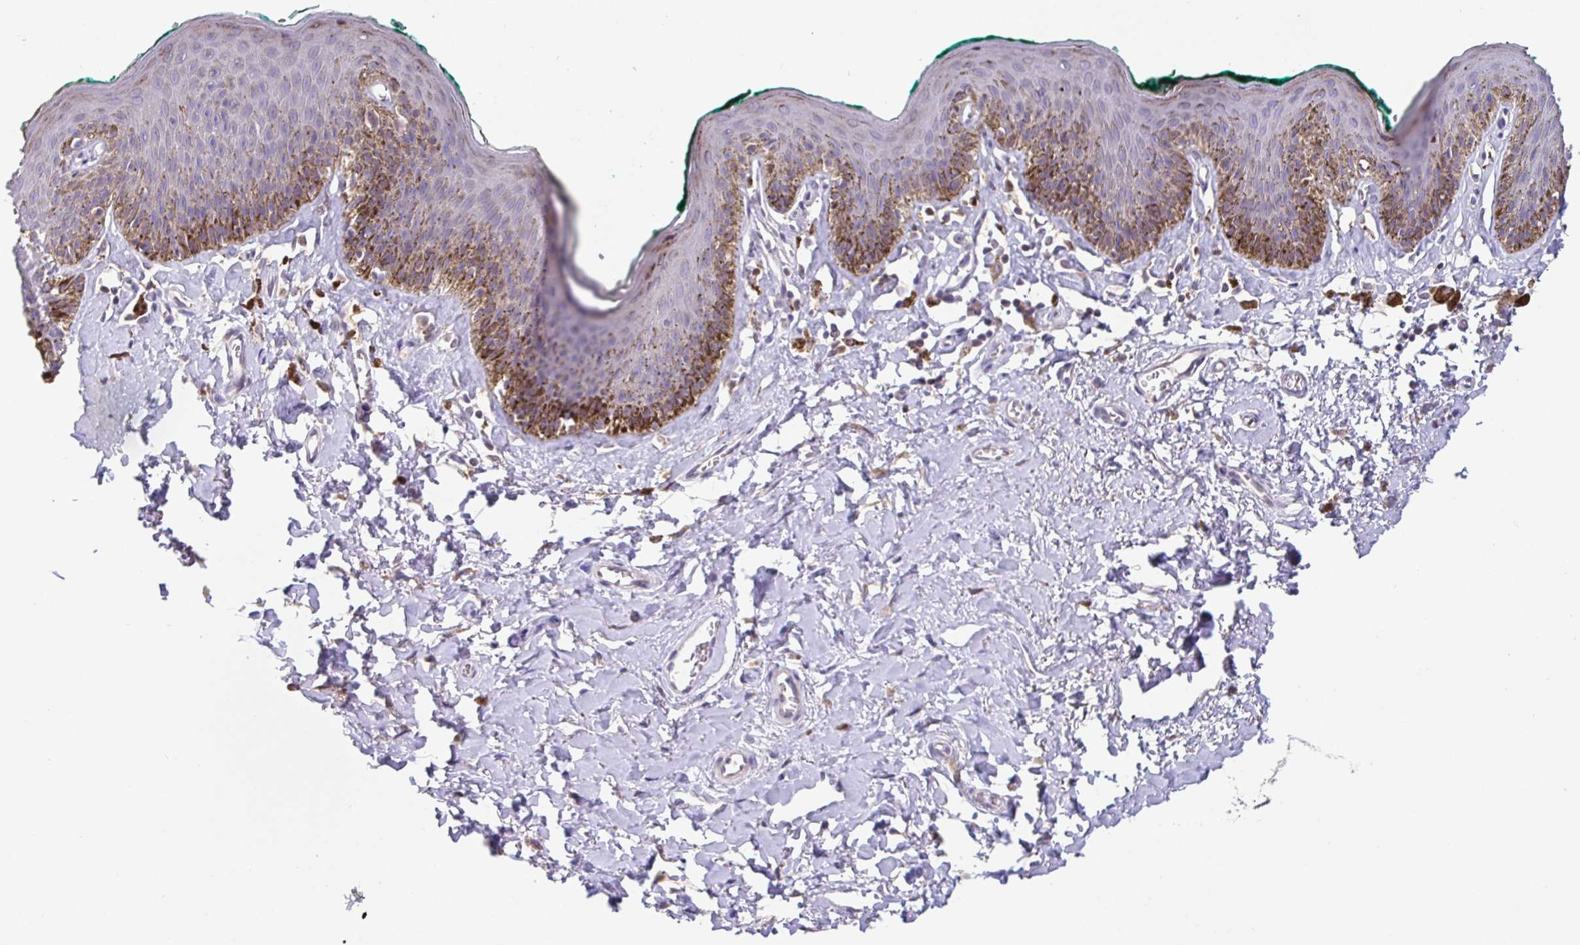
{"staining": {"intensity": "moderate", "quantity": "<25%", "location": "cytoplasmic/membranous"}, "tissue": "skin", "cell_type": "Epidermal cells", "image_type": "normal", "snomed": [{"axis": "morphology", "description": "Normal tissue, NOS"}, {"axis": "topography", "description": "Vulva"}, {"axis": "topography", "description": "Peripheral nerve tissue"}], "caption": "High-magnification brightfield microscopy of normal skin stained with DAB (3,3'-diaminobenzidine) (brown) and counterstained with hematoxylin (blue). epidermal cells exhibit moderate cytoplasmic/membranous positivity is seen in about<25% of cells.", "gene": "SATB1", "patient": {"sex": "female", "age": 66}}